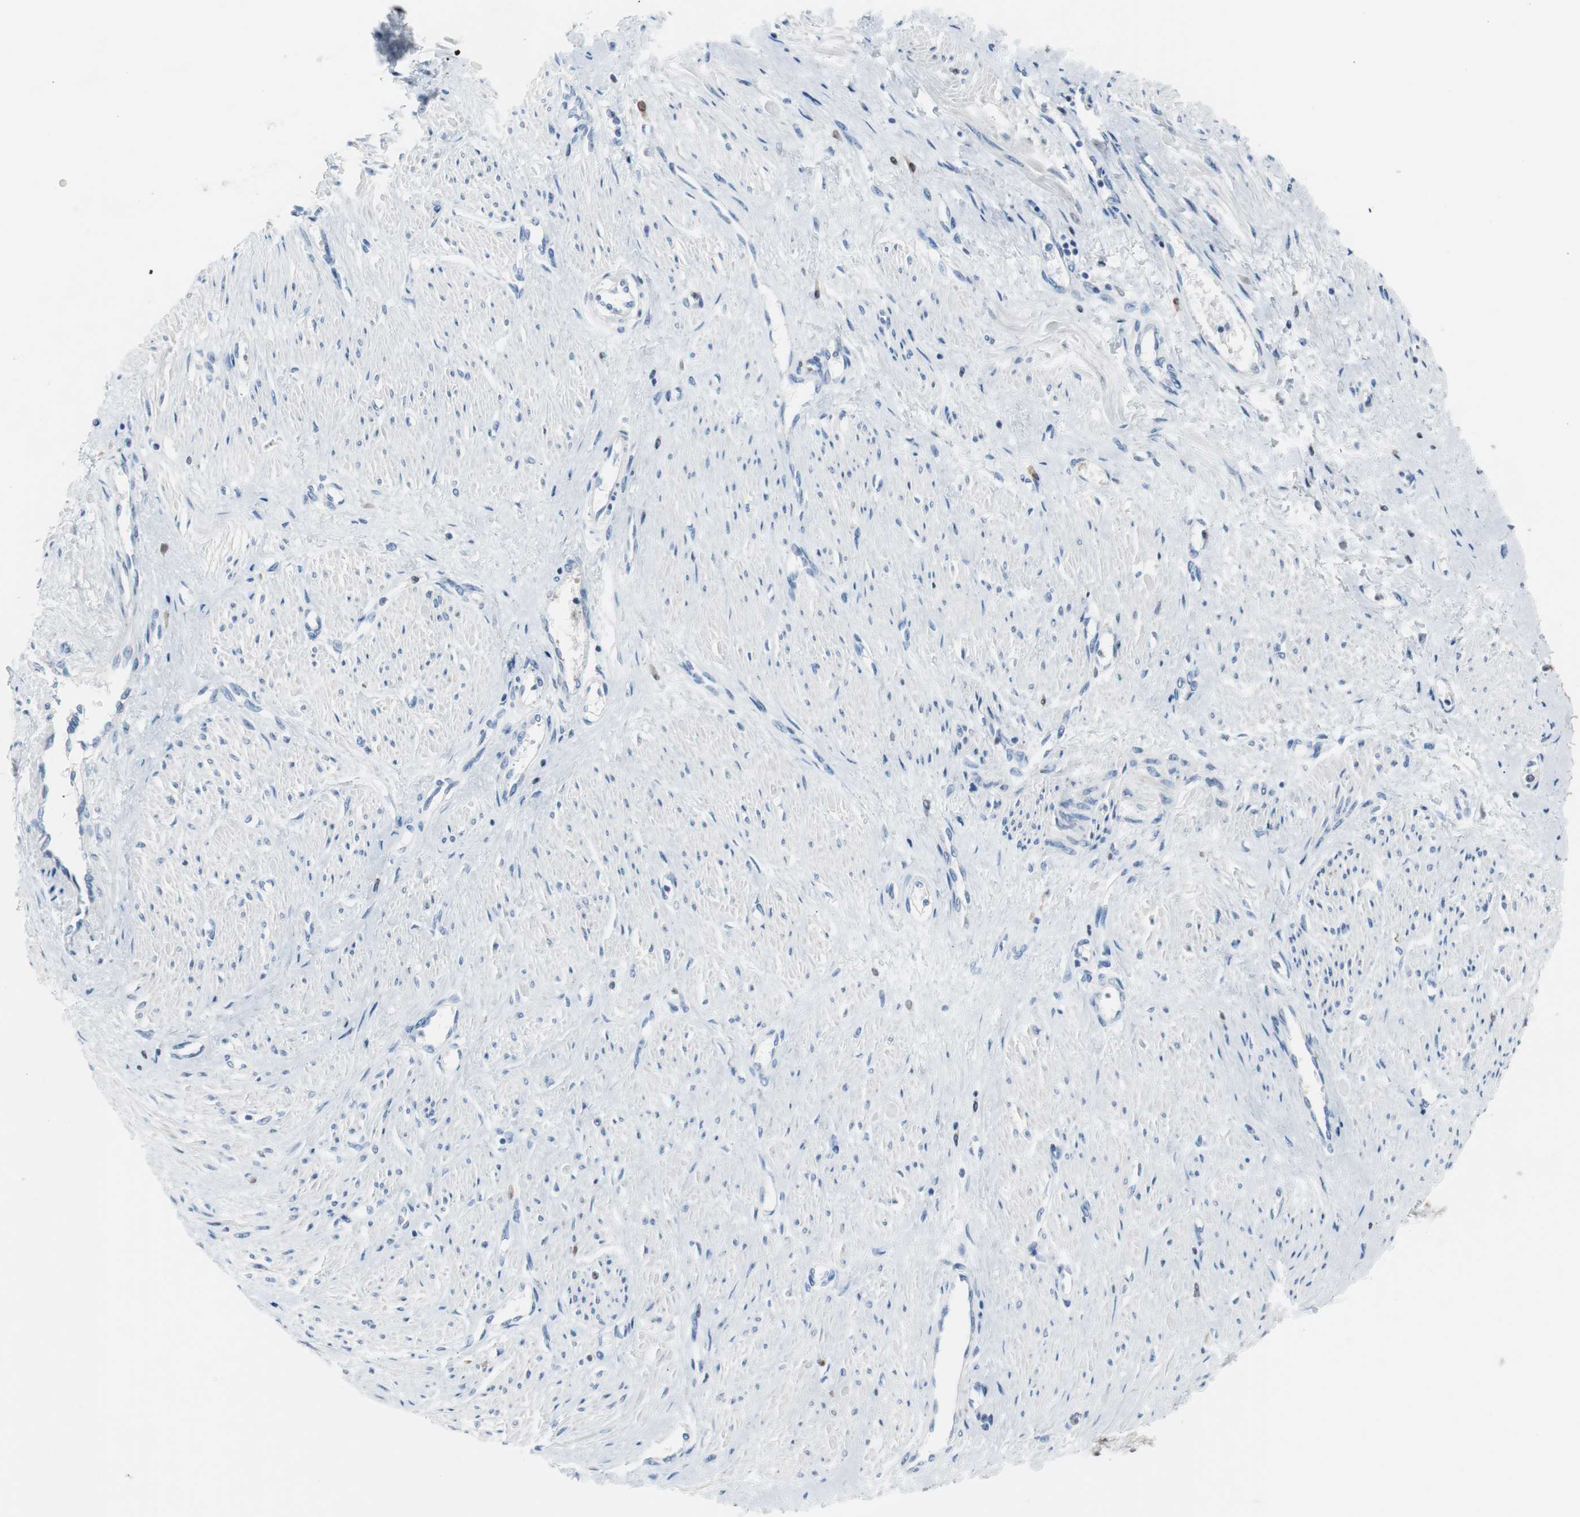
{"staining": {"intensity": "moderate", "quantity": "<25%", "location": "nuclear"}, "tissue": "smooth muscle", "cell_type": "Smooth muscle cells", "image_type": "normal", "snomed": [{"axis": "morphology", "description": "Normal tissue, NOS"}, {"axis": "topography", "description": "Smooth muscle"}, {"axis": "topography", "description": "Uterus"}], "caption": "Immunohistochemical staining of unremarkable human smooth muscle demonstrates moderate nuclear protein positivity in approximately <25% of smooth muscle cells. (IHC, brightfield microscopy, high magnification).", "gene": "IL18", "patient": {"sex": "female", "age": 39}}